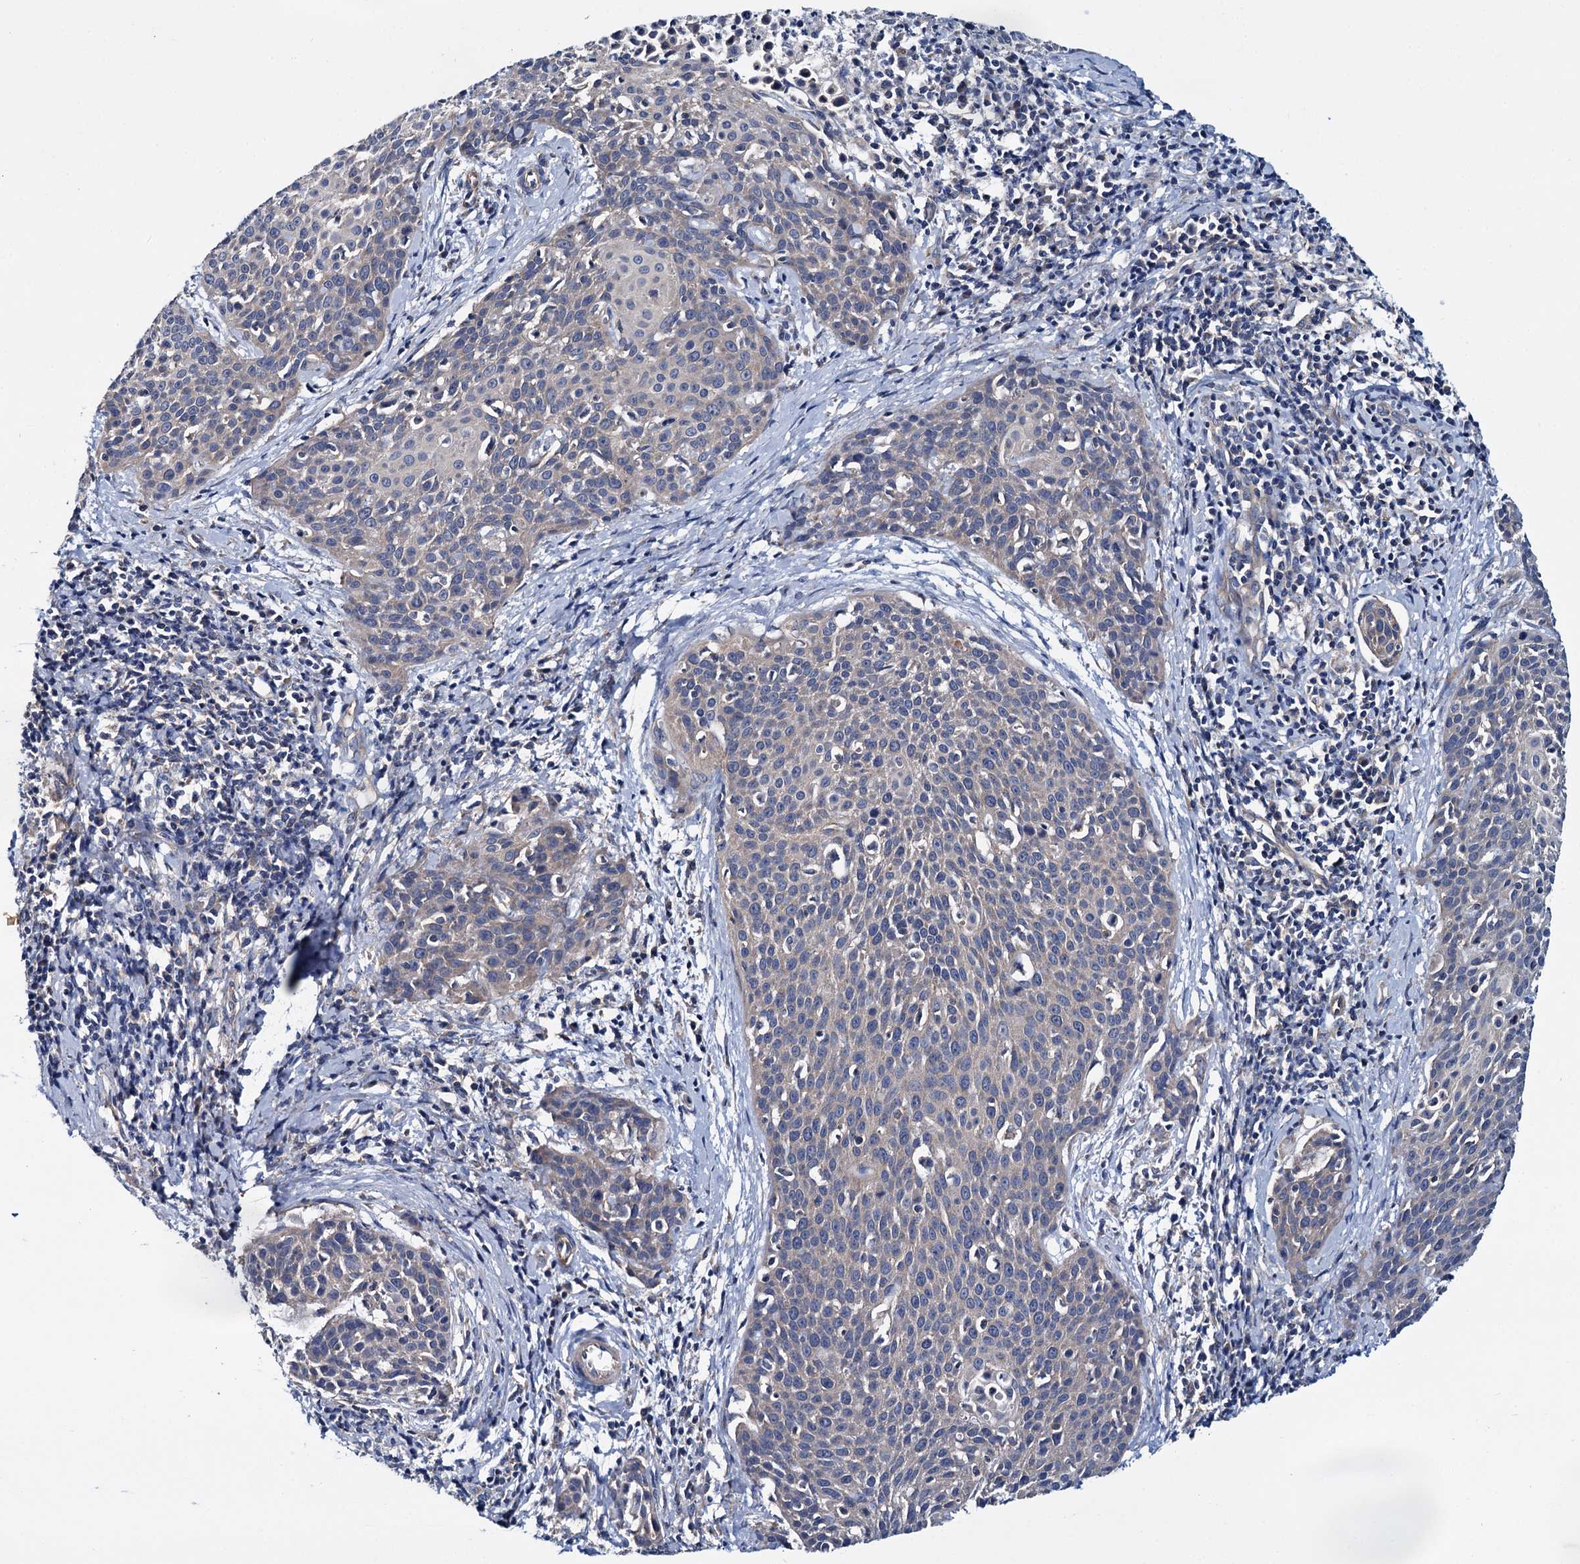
{"staining": {"intensity": "weak", "quantity": "<25%", "location": "cytoplasmic/membranous"}, "tissue": "cervical cancer", "cell_type": "Tumor cells", "image_type": "cancer", "snomed": [{"axis": "morphology", "description": "Squamous cell carcinoma, NOS"}, {"axis": "topography", "description": "Cervix"}], "caption": "Immunohistochemistry of squamous cell carcinoma (cervical) demonstrates no staining in tumor cells.", "gene": "CEP295", "patient": {"sex": "female", "age": 38}}